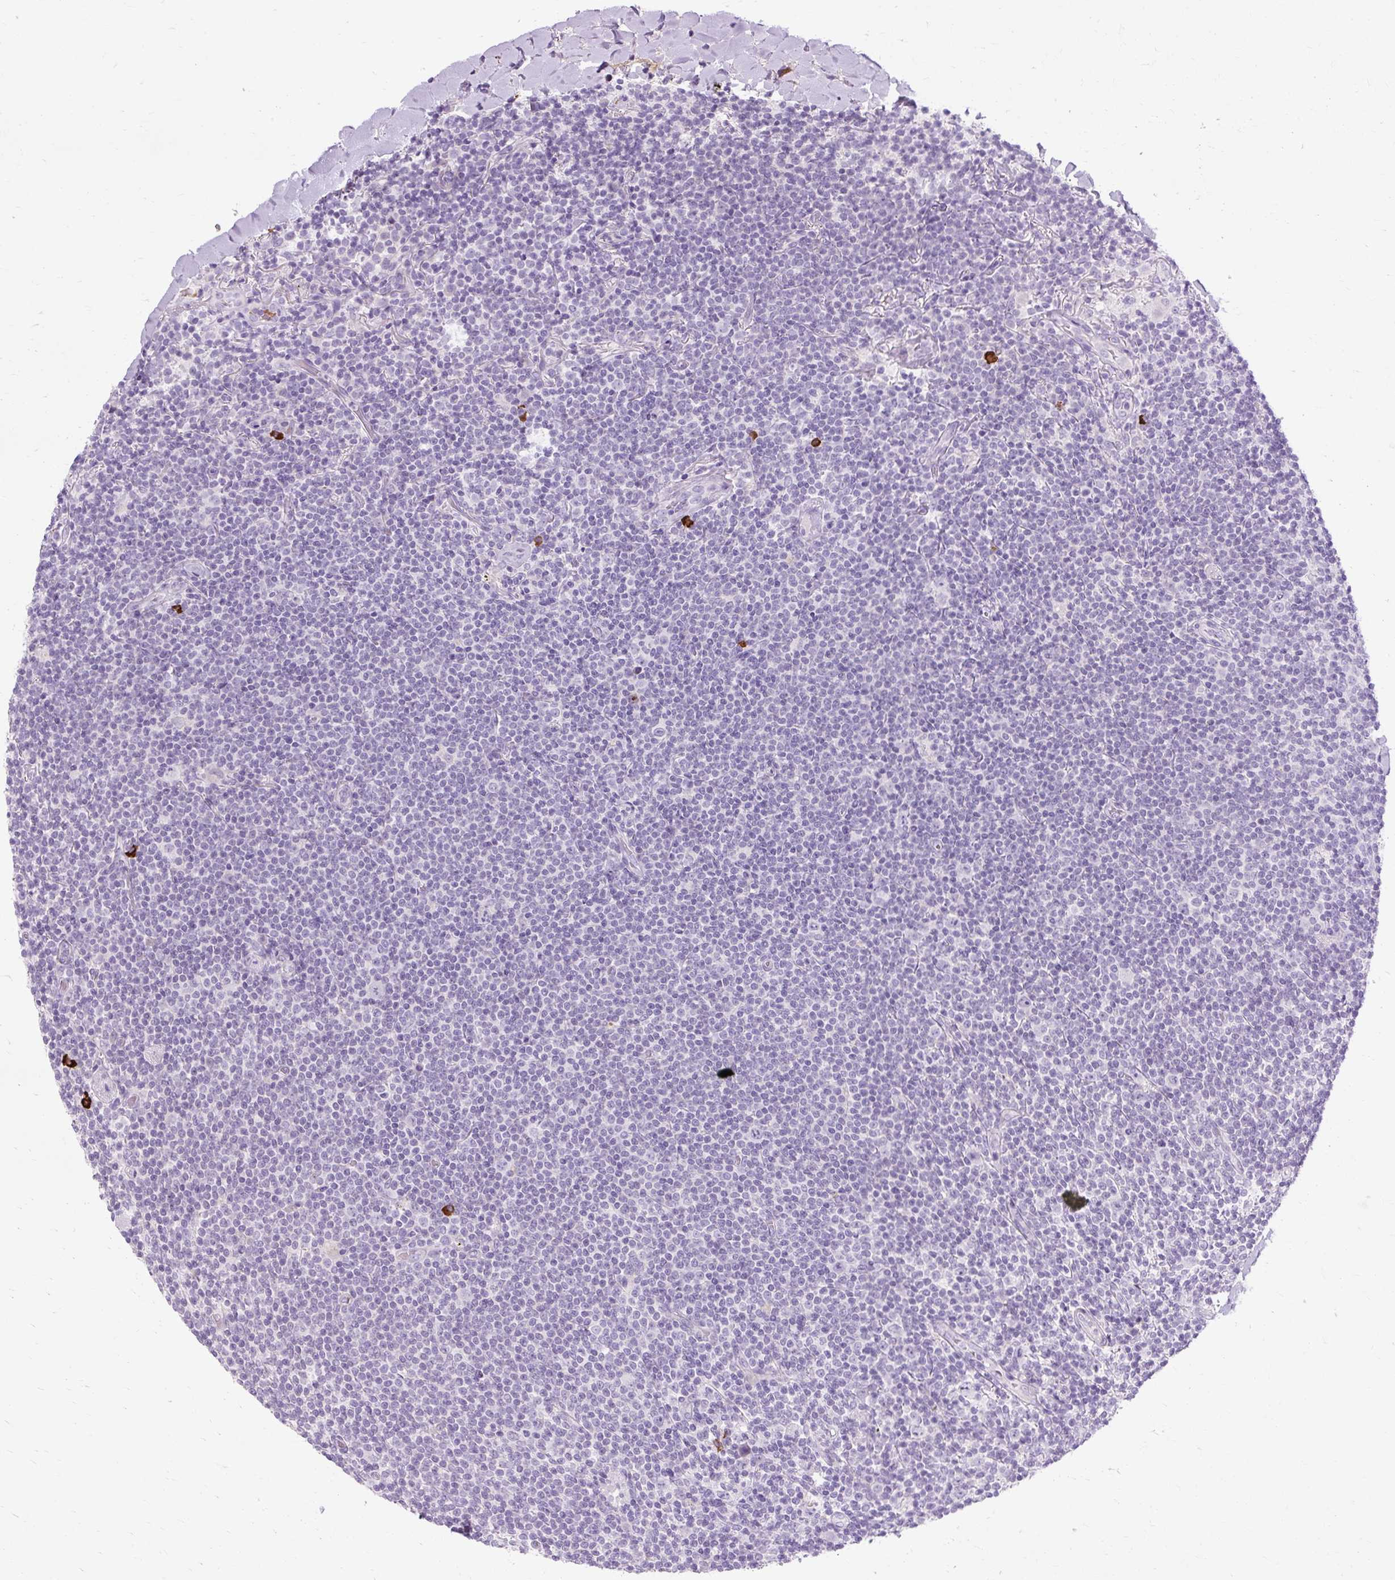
{"staining": {"intensity": "negative", "quantity": "none", "location": "none"}, "tissue": "lymphoma", "cell_type": "Tumor cells", "image_type": "cancer", "snomed": [{"axis": "morphology", "description": "Malignant lymphoma, non-Hodgkin's type, Low grade"}, {"axis": "topography", "description": "Lung"}], "caption": "A high-resolution photomicrograph shows immunohistochemistry (IHC) staining of malignant lymphoma, non-Hodgkin's type (low-grade), which shows no significant expression in tumor cells.", "gene": "ARRDC2", "patient": {"sex": "female", "age": 71}}